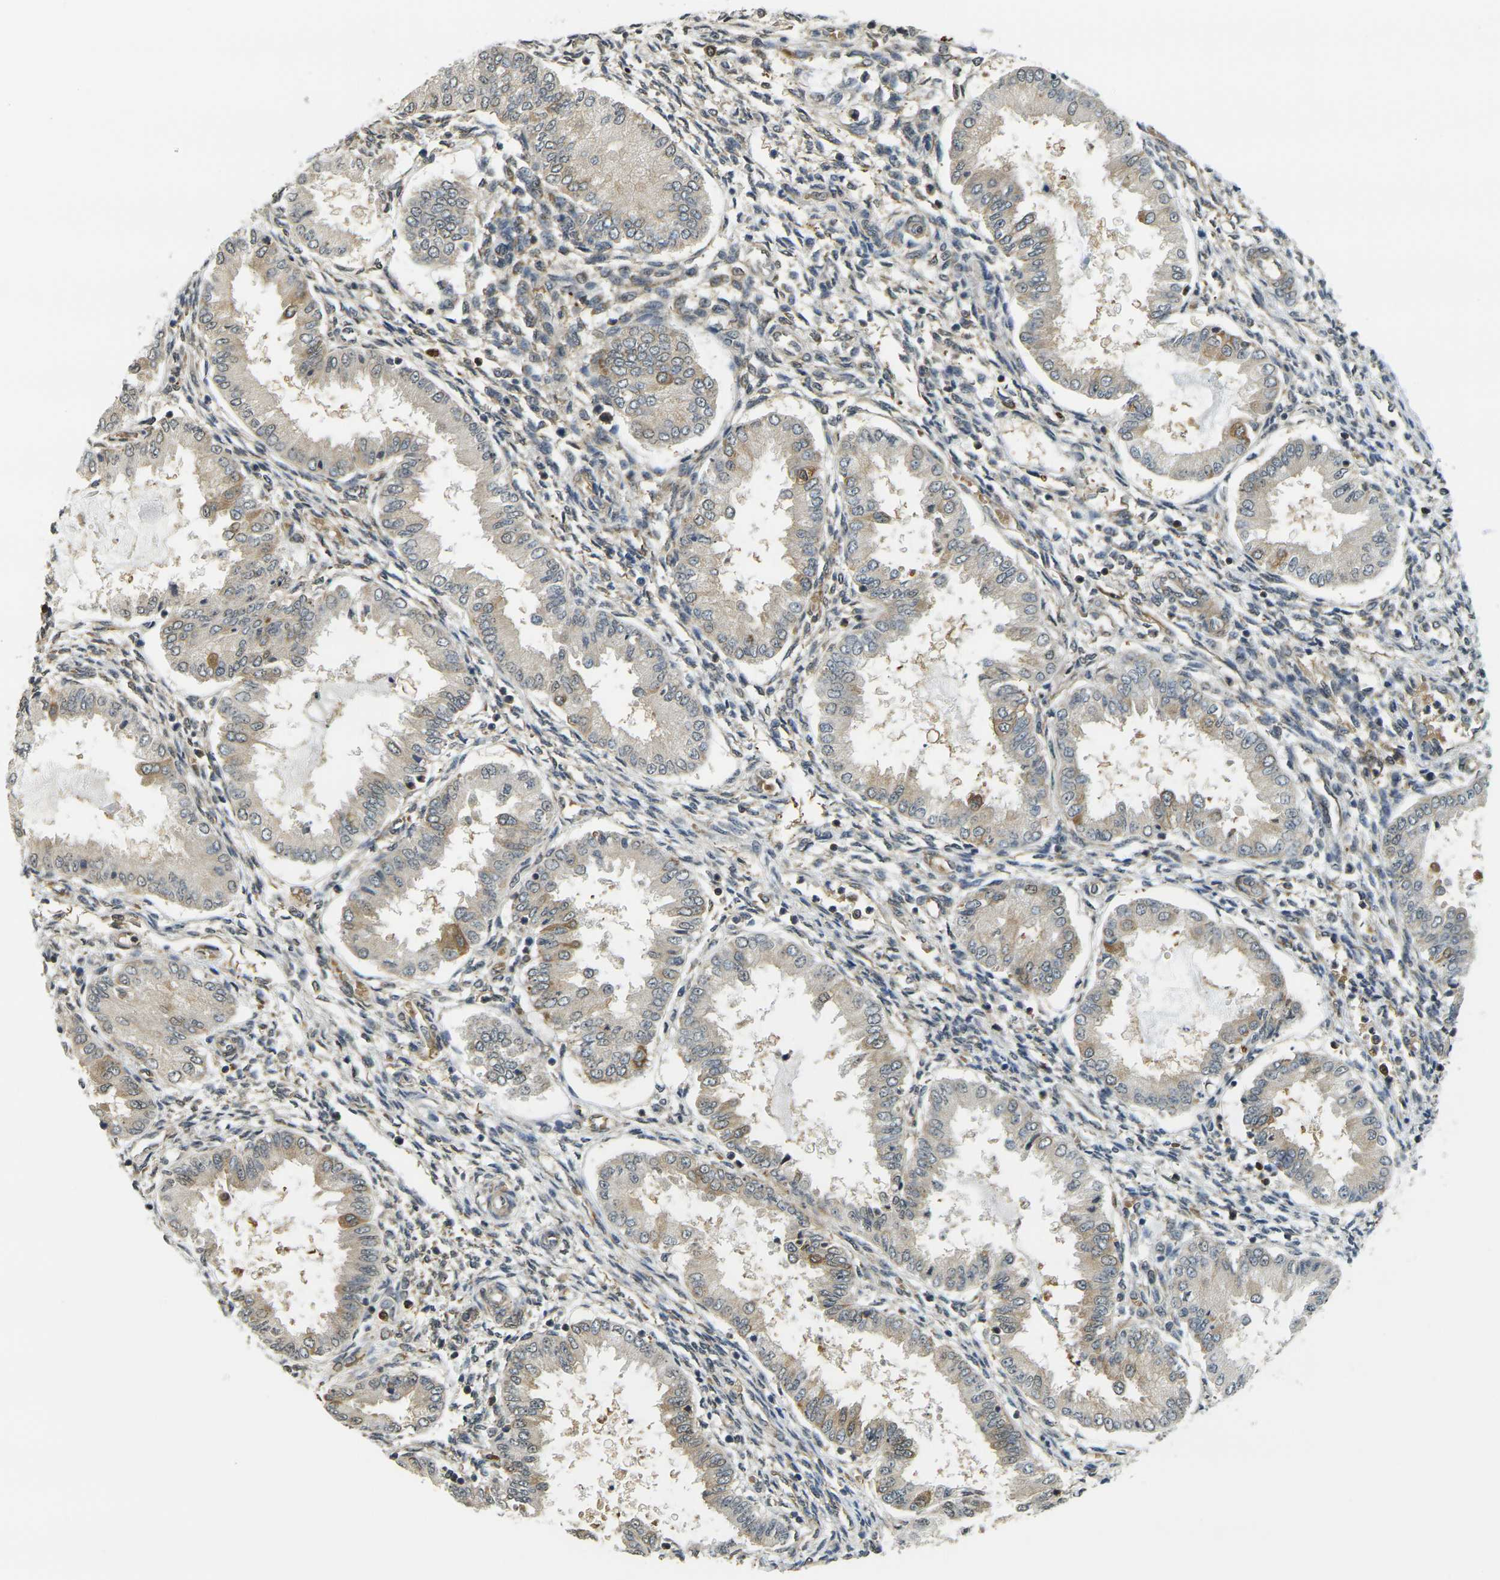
{"staining": {"intensity": "weak", "quantity": "25%-75%", "location": "cytoplasmic/membranous"}, "tissue": "endometrium", "cell_type": "Cells in endometrial stroma", "image_type": "normal", "snomed": [{"axis": "morphology", "description": "Normal tissue, NOS"}, {"axis": "topography", "description": "Endometrium"}], "caption": "The photomicrograph shows a brown stain indicating the presence of a protein in the cytoplasmic/membranous of cells in endometrial stroma in endometrium.", "gene": "CAST", "patient": {"sex": "female", "age": 33}}